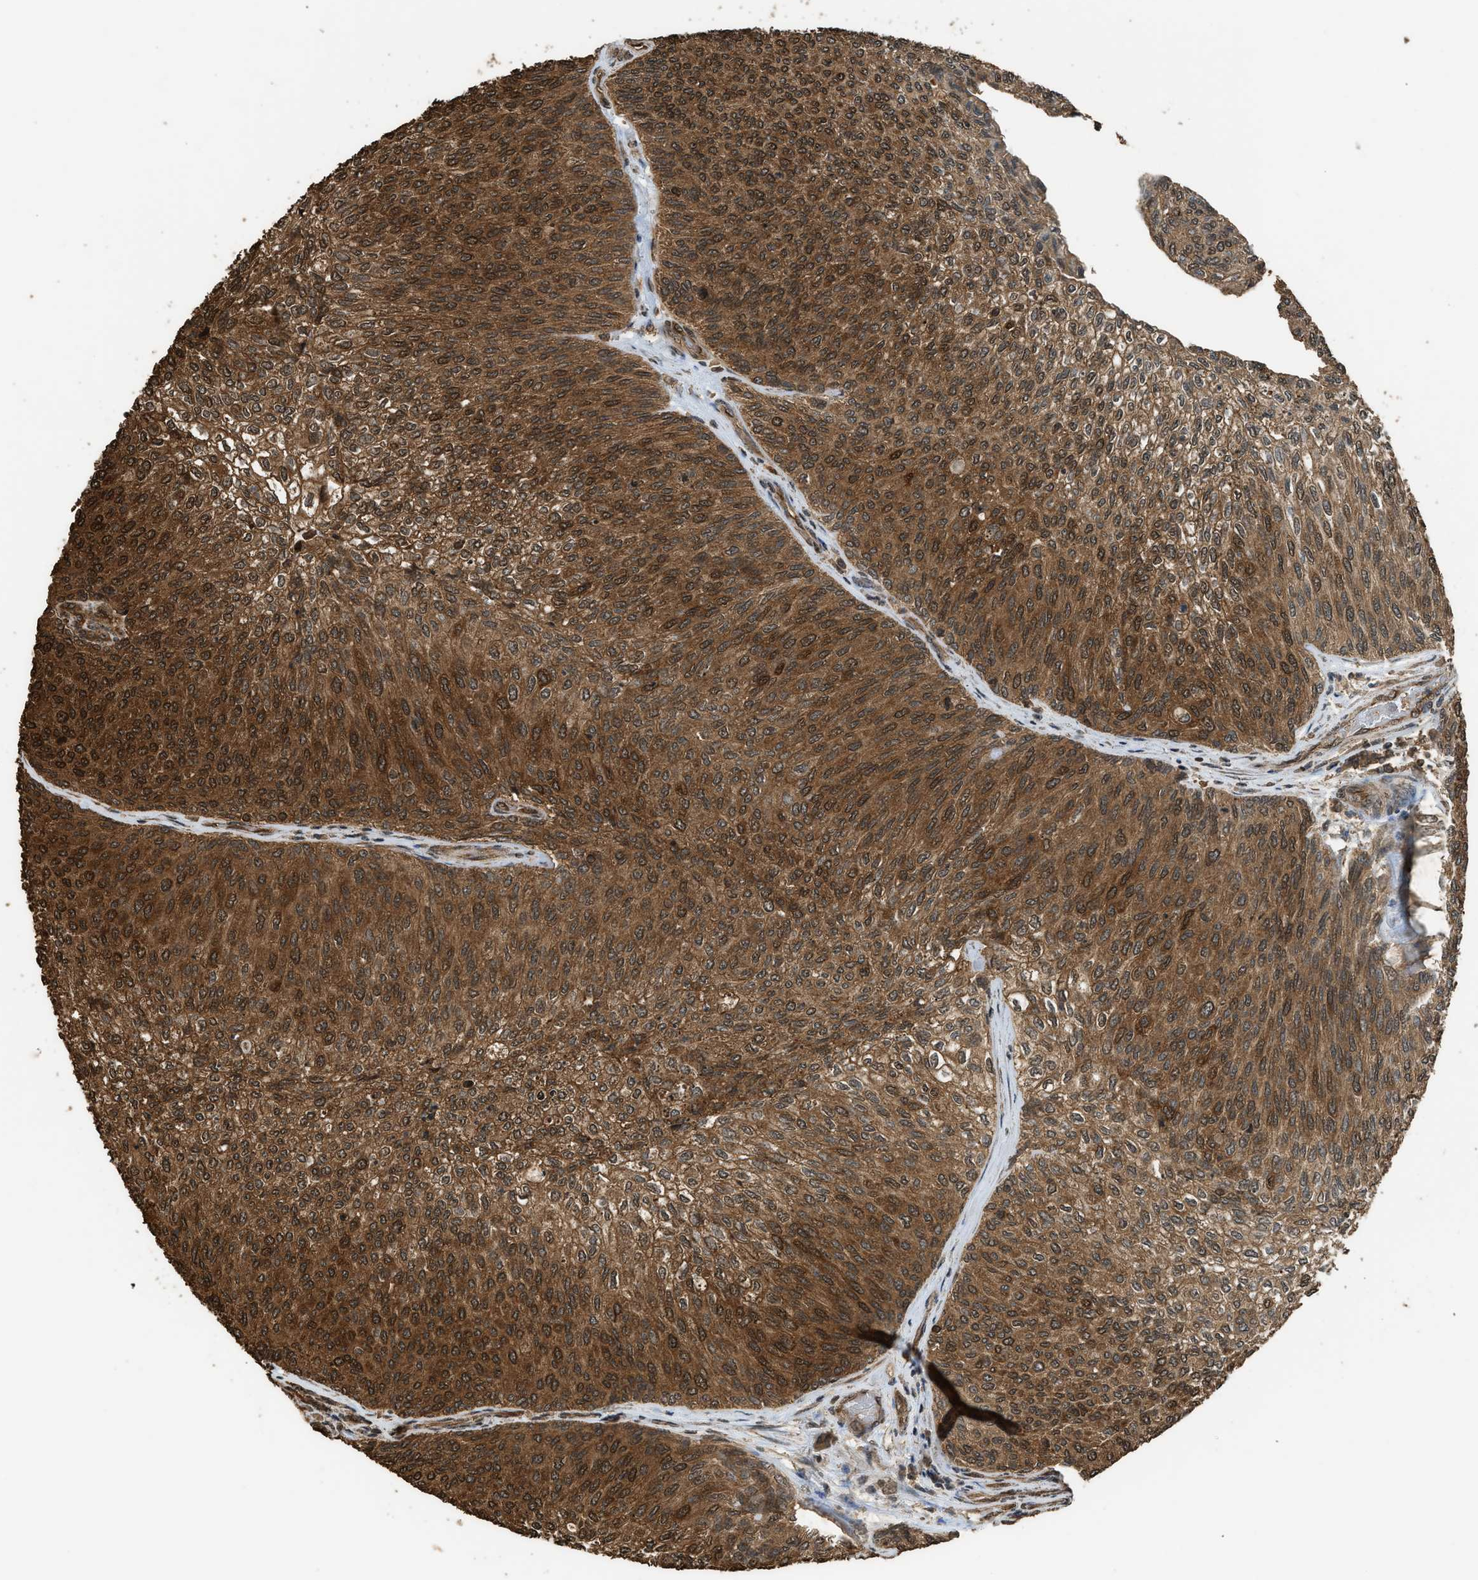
{"staining": {"intensity": "strong", "quantity": ">75%", "location": "cytoplasmic/membranous,nuclear"}, "tissue": "urothelial cancer", "cell_type": "Tumor cells", "image_type": "cancer", "snomed": [{"axis": "morphology", "description": "Urothelial carcinoma, Low grade"}, {"axis": "topography", "description": "Urinary bladder"}], "caption": "A histopathology image of urothelial cancer stained for a protein reveals strong cytoplasmic/membranous and nuclear brown staining in tumor cells.", "gene": "MYBL2", "patient": {"sex": "female", "age": 79}}